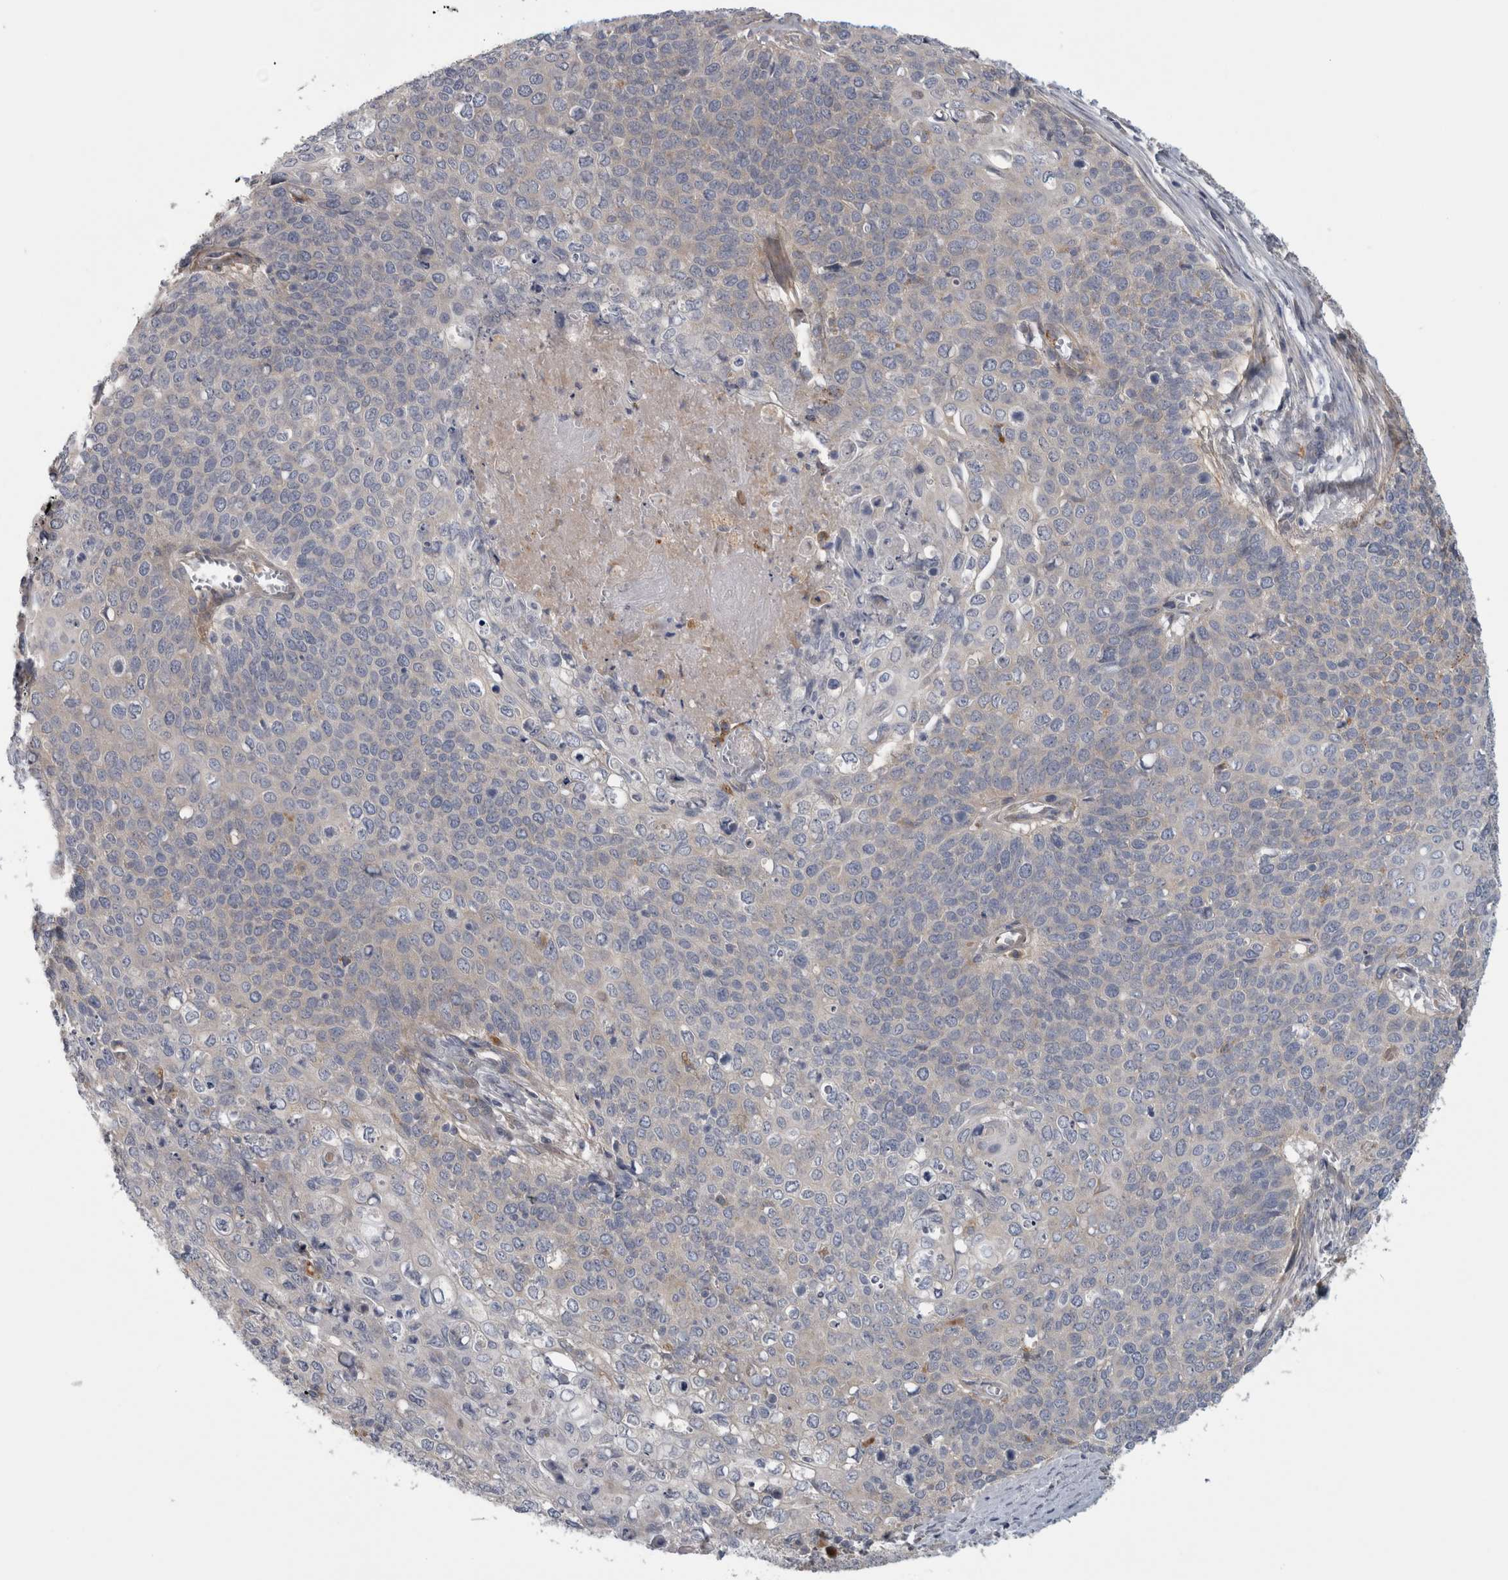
{"staining": {"intensity": "negative", "quantity": "none", "location": "none"}, "tissue": "cervical cancer", "cell_type": "Tumor cells", "image_type": "cancer", "snomed": [{"axis": "morphology", "description": "Squamous cell carcinoma, NOS"}, {"axis": "topography", "description": "Cervix"}], "caption": "IHC of cervical cancer (squamous cell carcinoma) reveals no staining in tumor cells.", "gene": "ATXN2", "patient": {"sex": "female", "age": 39}}